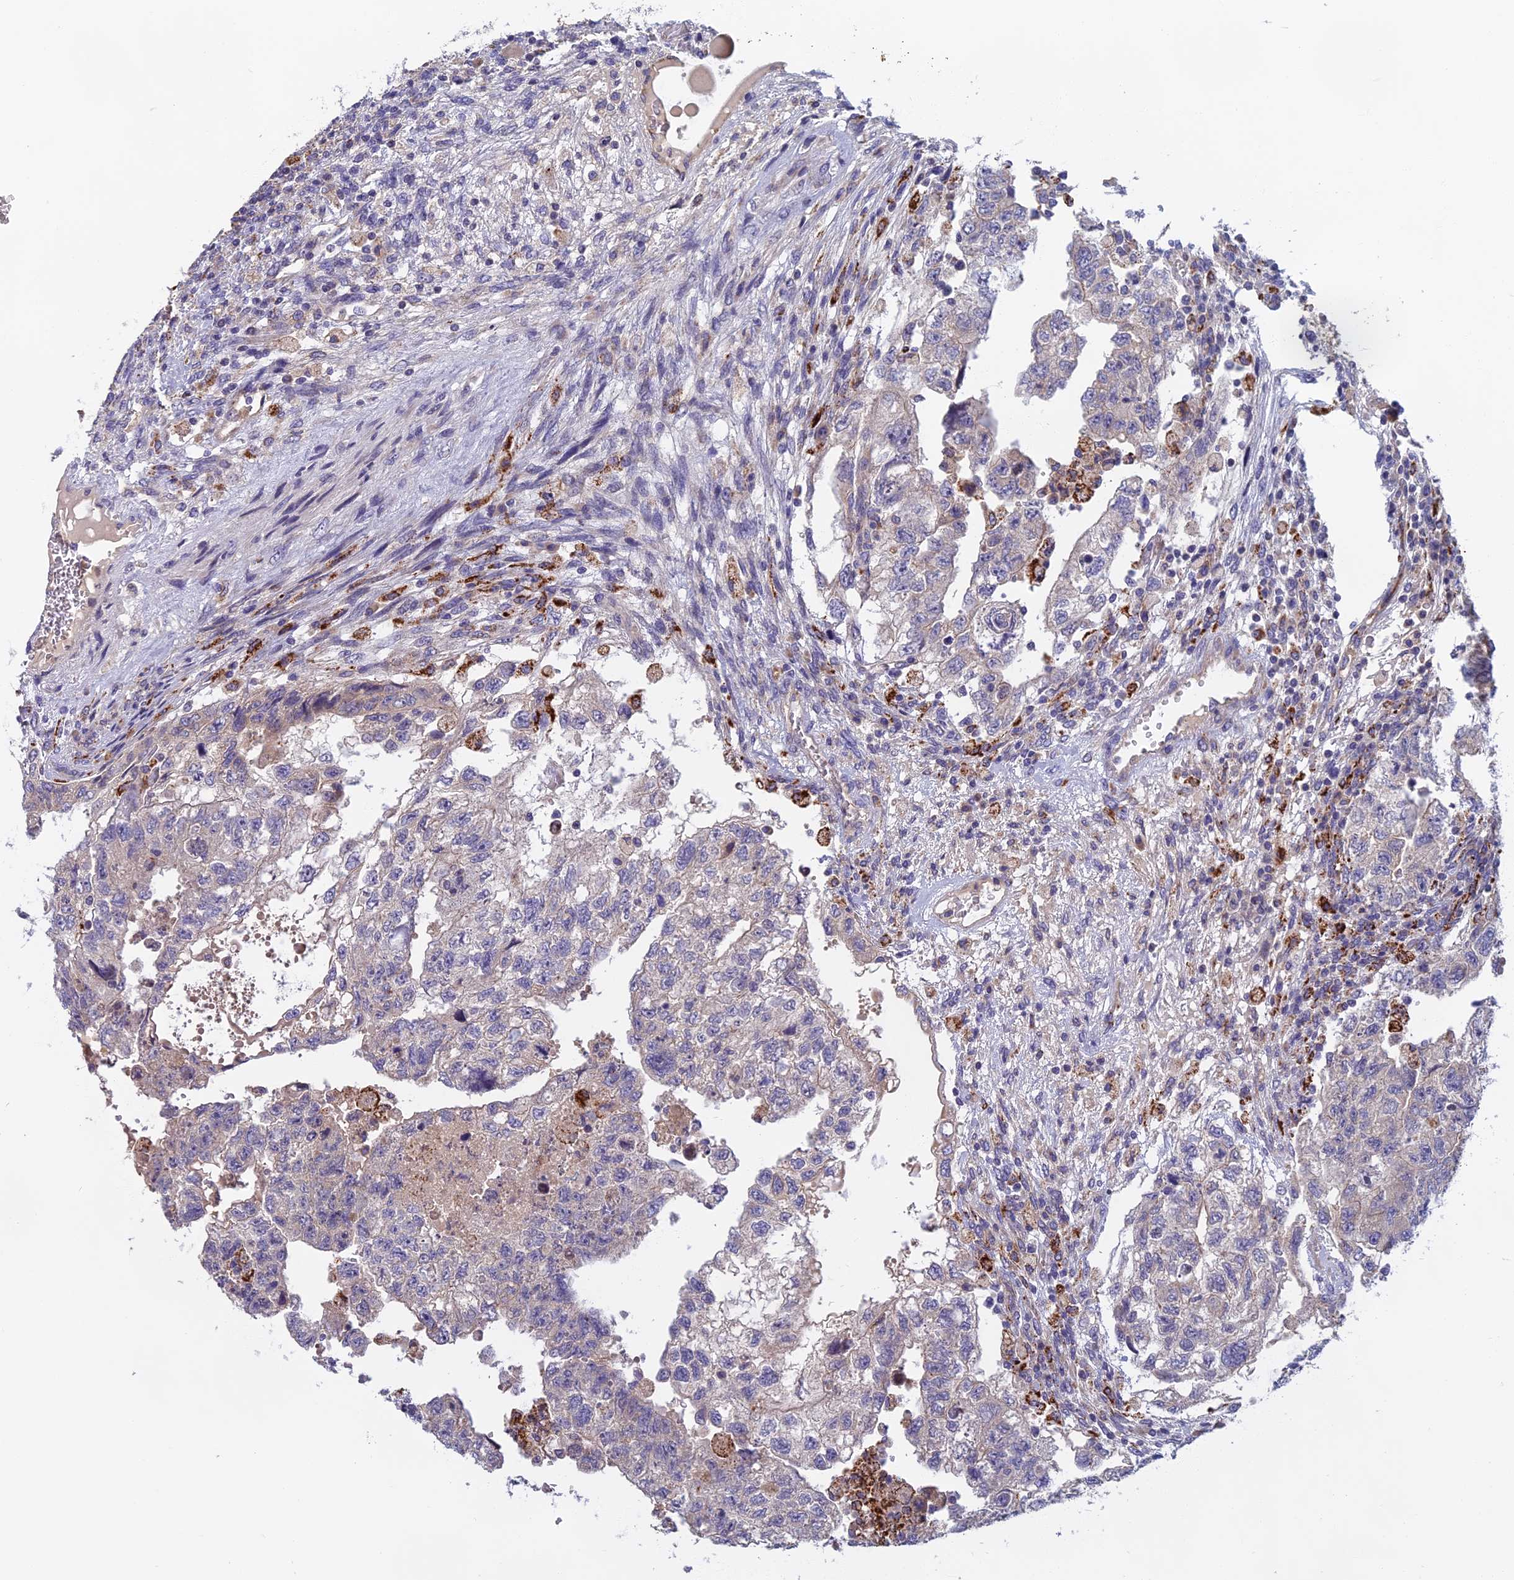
{"staining": {"intensity": "negative", "quantity": "none", "location": "none"}, "tissue": "testis cancer", "cell_type": "Tumor cells", "image_type": "cancer", "snomed": [{"axis": "morphology", "description": "Carcinoma, Embryonal, NOS"}, {"axis": "topography", "description": "Testis"}], "caption": "Embryonal carcinoma (testis) stained for a protein using IHC shows no positivity tumor cells.", "gene": "SEMA7A", "patient": {"sex": "male", "age": 36}}